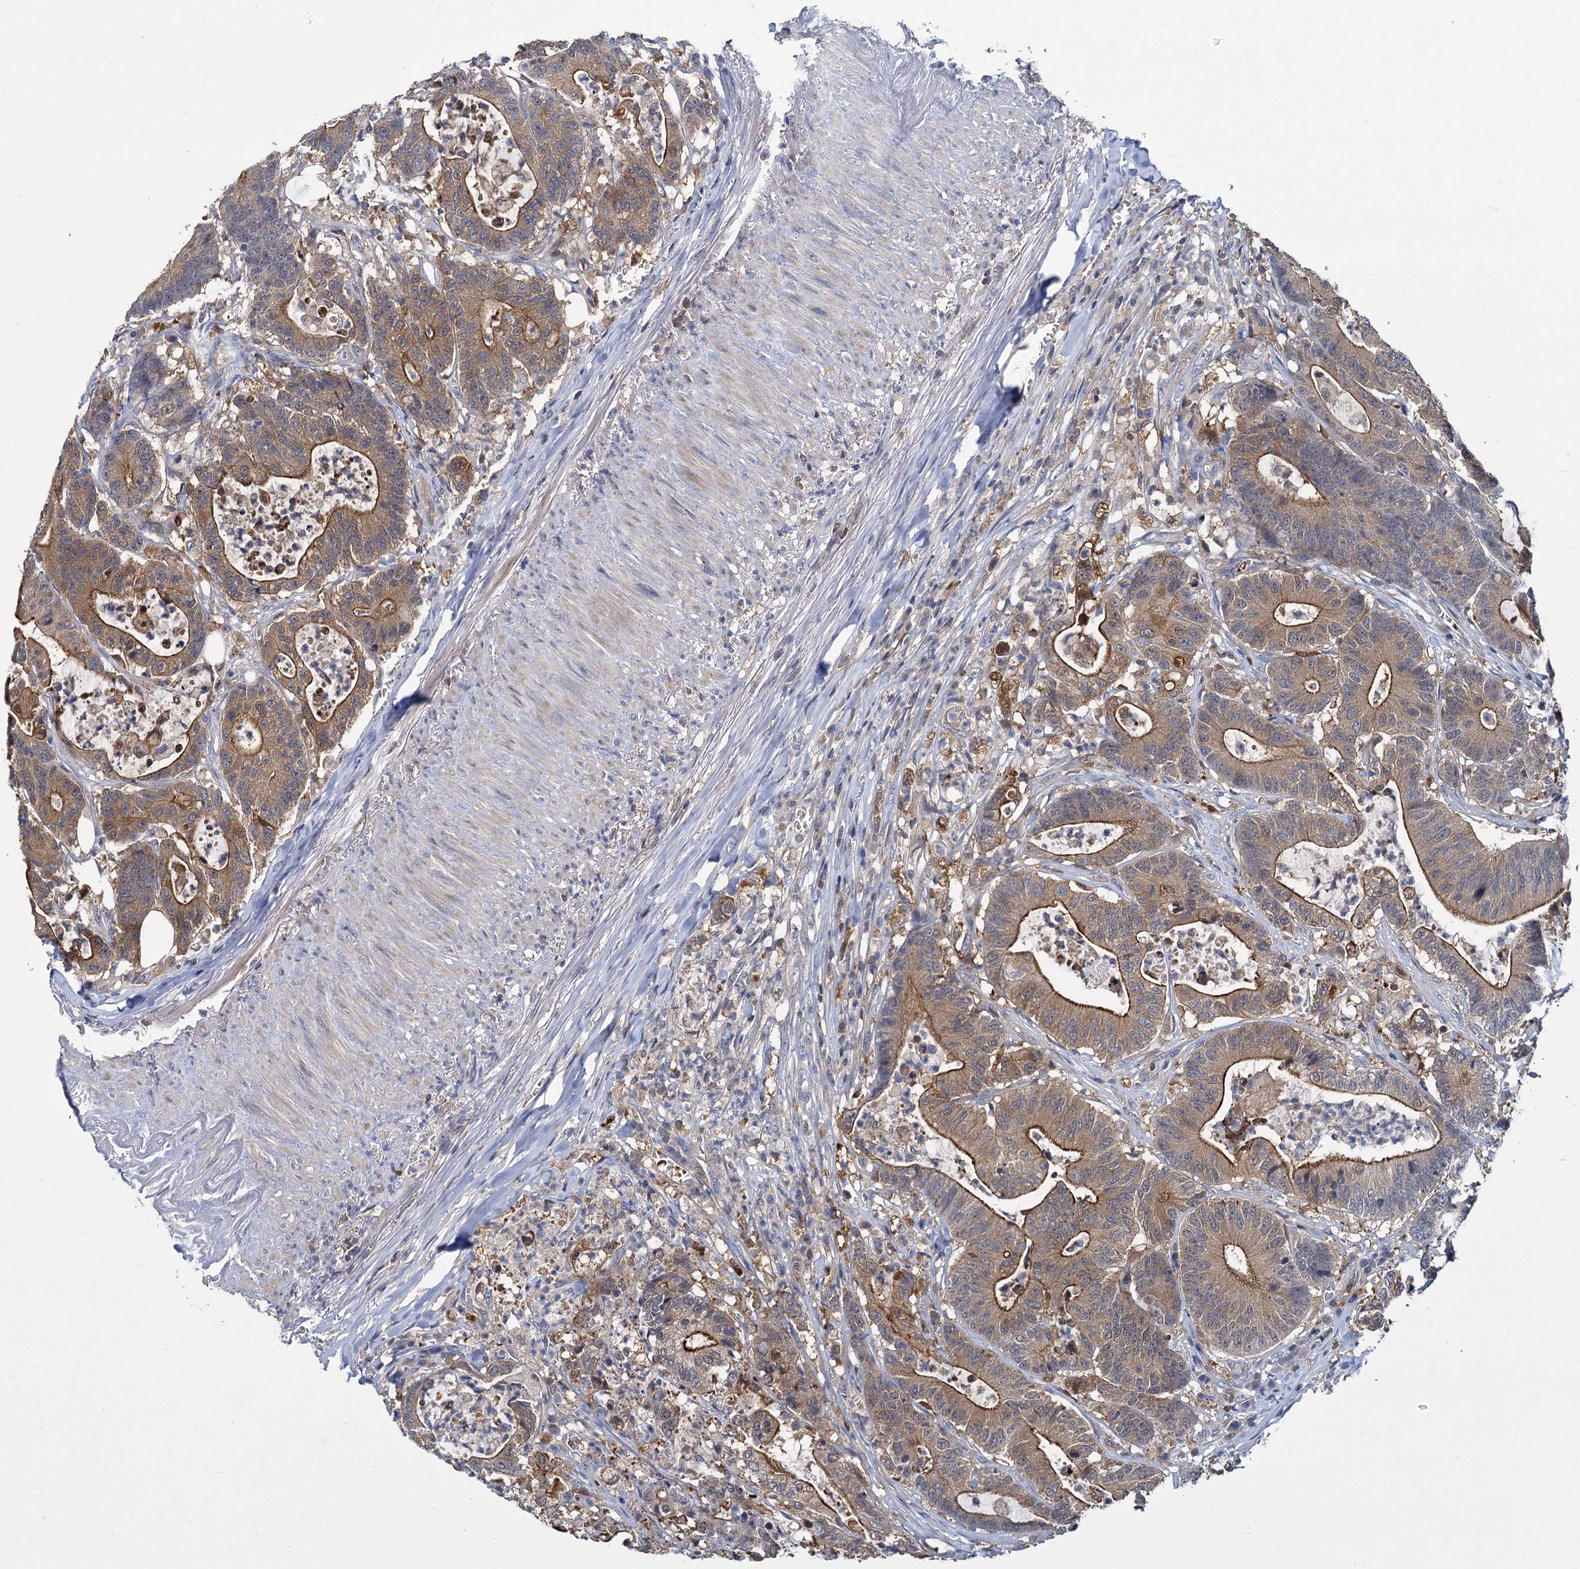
{"staining": {"intensity": "moderate", "quantity": ">75%", "location": "cytoplasmic/membranous"}, "tissue": "colorectal cancer", "cell_type": "Tumor cells", "image_type": "cancer", "snomed": [{"axis": "morphology", "description": "Adenocarcinoma, NOS"}, {"axis": "topography", "description": "Colon"}], "caption": "Immunohistochemistry (IHC) image of colorectal adenocarcinoma stained for a protein (brown), which reveals medium levels of moderate cytoplasmic/membranous positivity in approximately >75% of tumor cells.", "gene": "GCLC", "patient": {"sex": "female", "age": 84}}